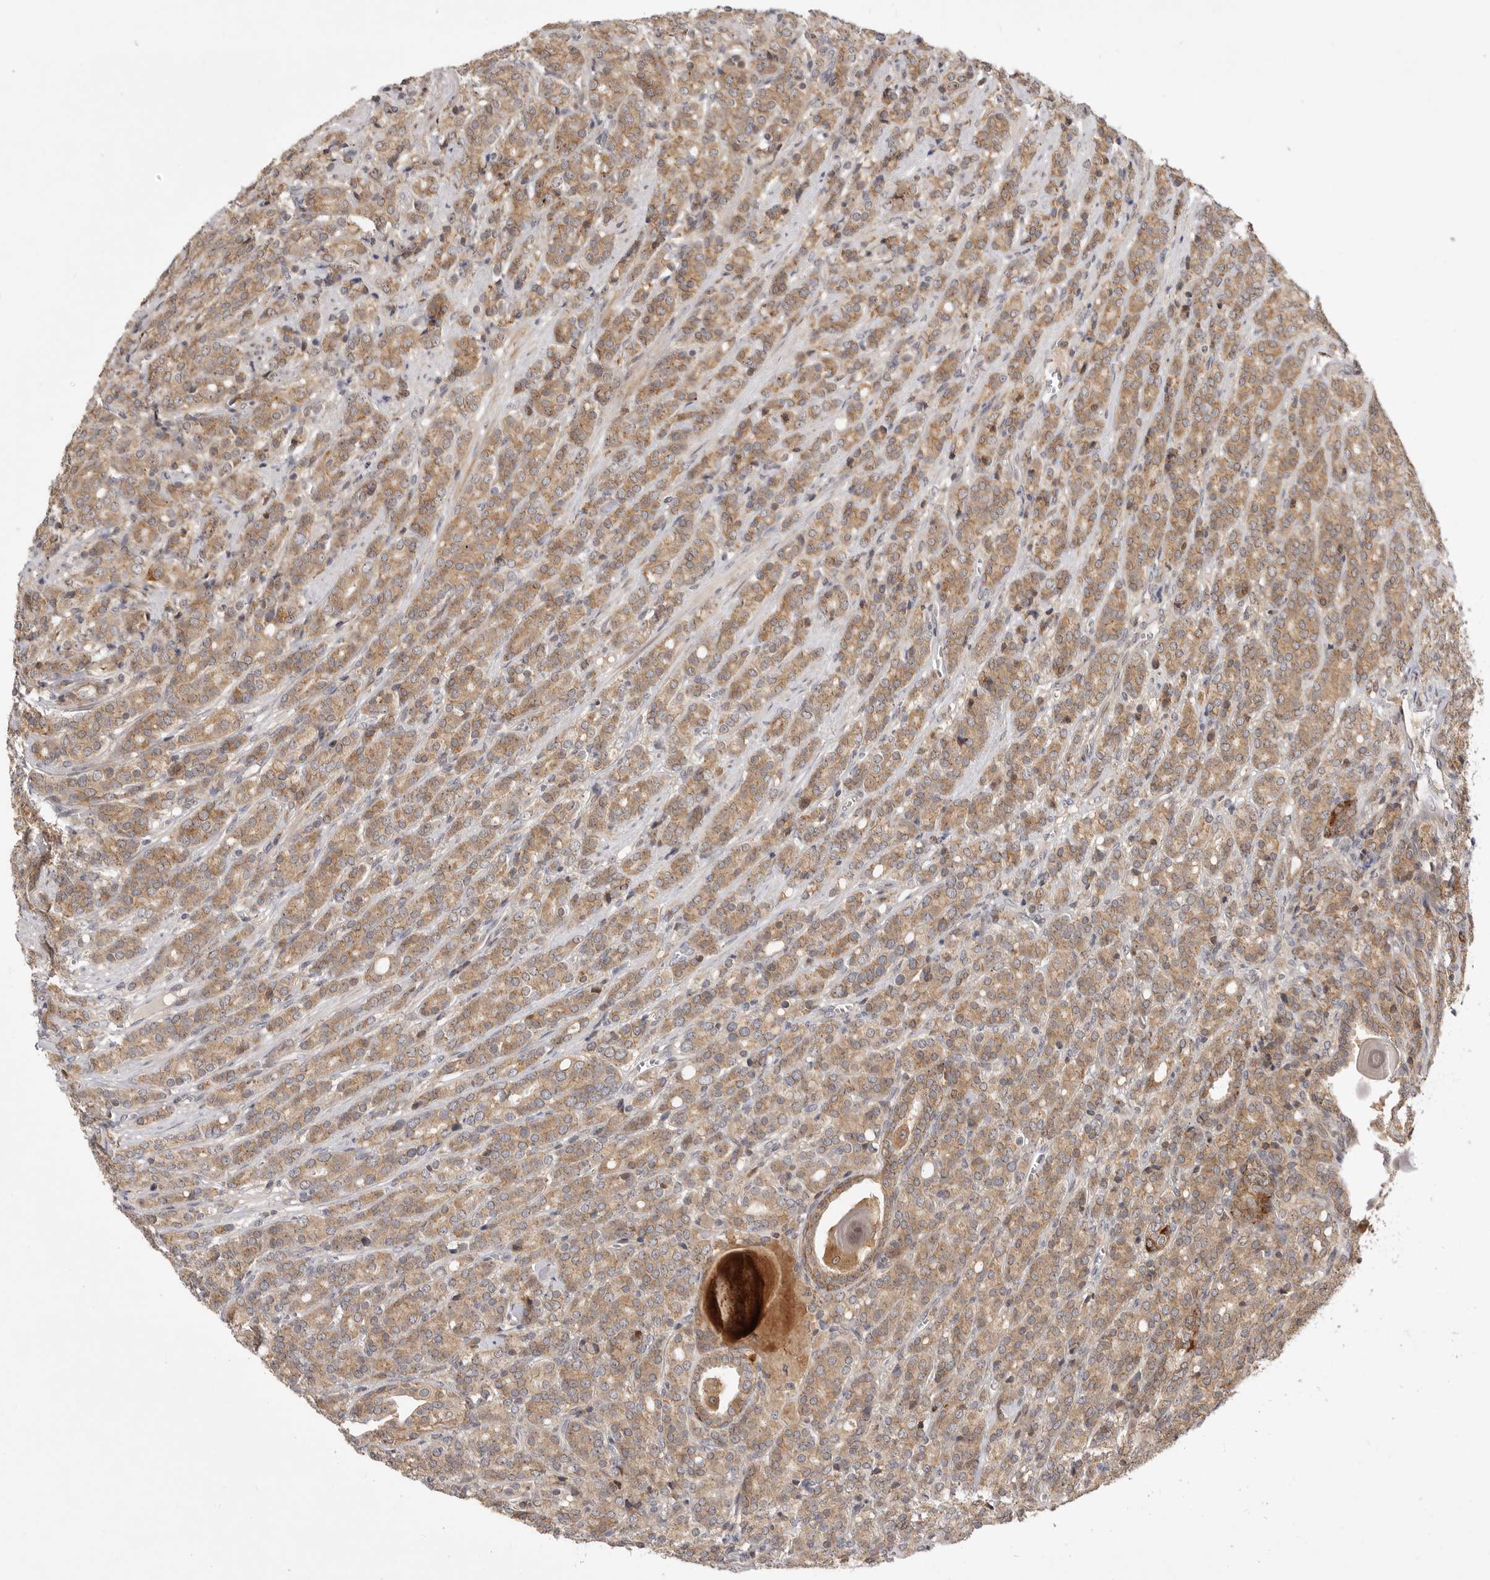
{"staining": {"intensity": "moderate", "quantity": ">75%", "location": "cytoplasmic/membranous"}, "tissue": "prostate cancer", "cell_type": "Tumor cells", "image_type": "cancer", "snomed": [{"axis": "morphology", "description": "Adenocarcinoma, High grade"}, {"axis": "topography", "description": "Prostate"}], "caption": "High-power microscopy captured an immunohistochemistry (IHC) photomicrograph of prostate high-grade adenocarcinoma, revealing moderate cytoplasmic/membranous positivity in about >75% of tumor cells. Using DAB (brown) and hematoxylin (blue) stains, captured at high magnification using brightfield microscopy.", "gene": "CSNK1G3", "patient": {"sex": "male", "age": 62}}